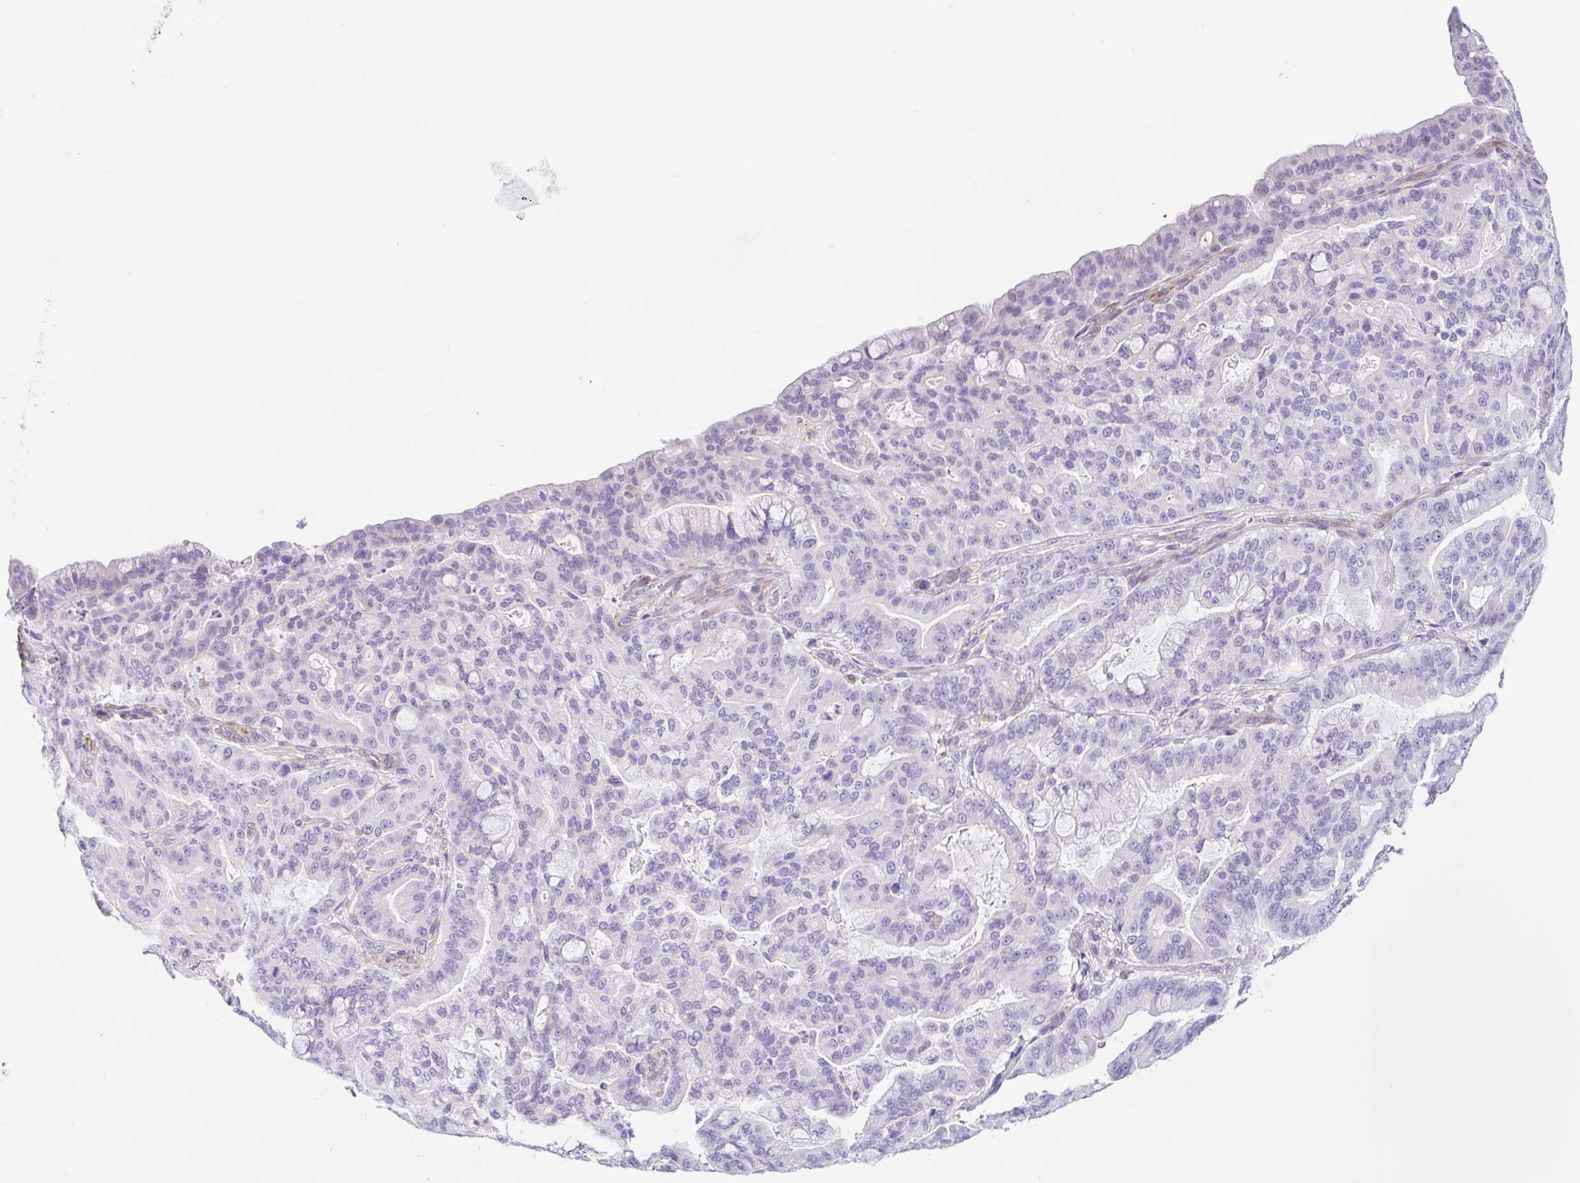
{"staining": {"intensity": "negative", "quantity": "none", "location": "none"}, "tissue": "pancreatic cancer", "cell_type": "Tumor cells", "image_type": "cancer", "snomed": [{"axis": "morphology", "description": "Adenocarcinoma, NOS"}, {"axis": "topography", "description": "Pancreas"}], "caption": "This is an immunohistochemistry photomicrograph of pancreatic cancer (adenocarcinoma). There is no expression in tumor cells.", "gene": "DKK4", "patient": {"sex": "male", "age": 63}}